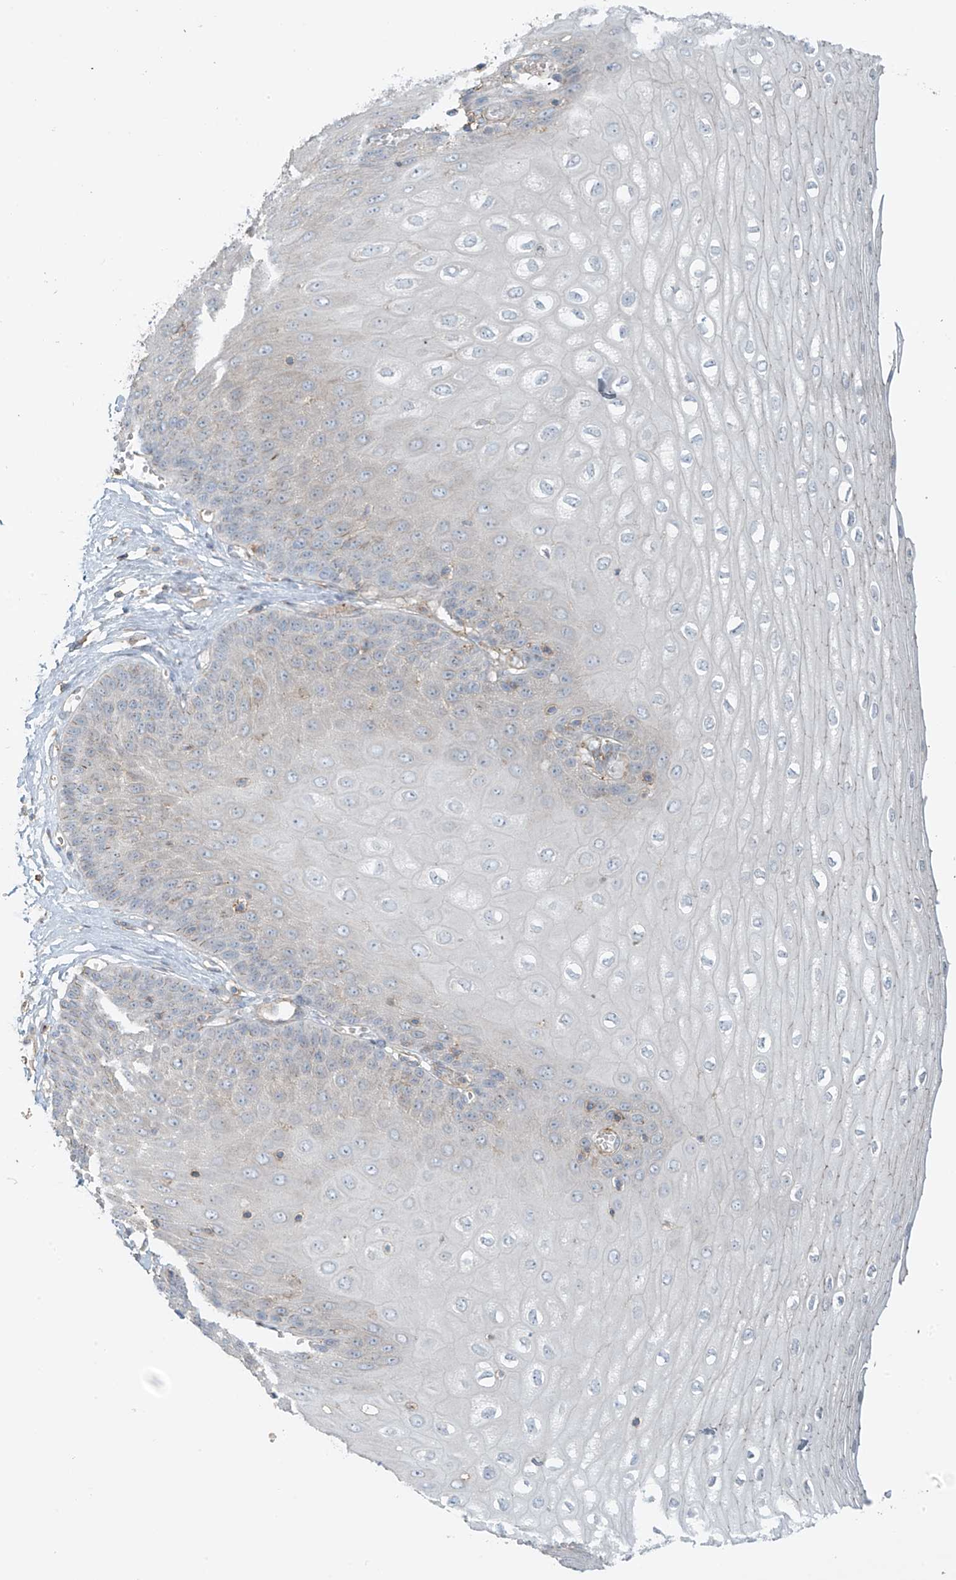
{"staining": {"intensity": "weak", "quantity": "<25%", "location": "cytoplasmic/membranous"}, "tissue": "esophagus", "cell_type": "Squamous epithelial cells", "image_type": "normal", "snomed": [{"axis": "morphology", "description": "Normal tissue, NOS"}, {"axis": "topography", "description": "Esophagus"}], "caption": "High power microscopy photomicrograph of an IHC histopathology image of benign esophagus, revealing no significant expression in squamous epithelial cells.", "gene": "SLC9A2", "patient": {"sex": "male", "age": 60}}